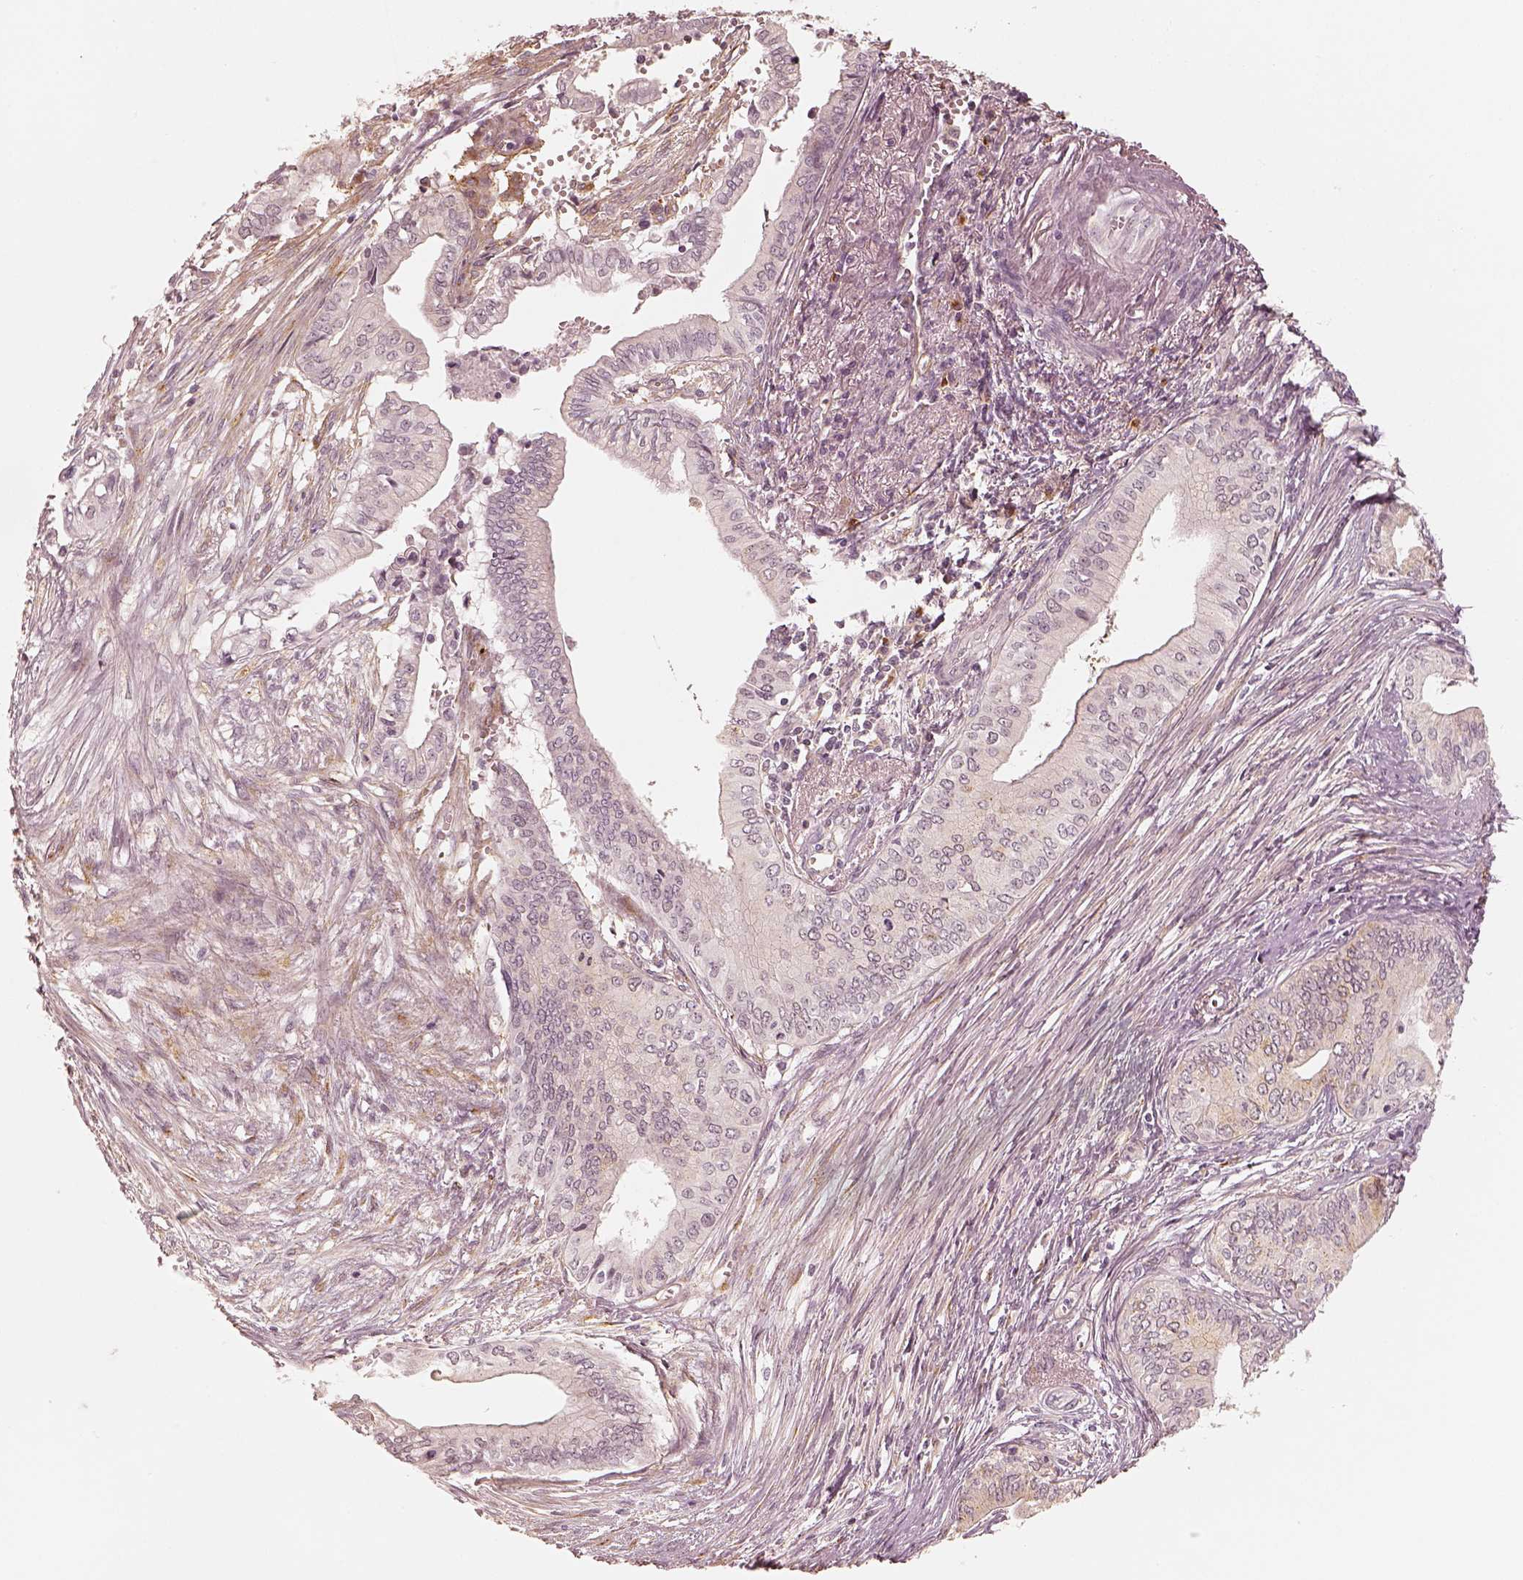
{"staining": {"intensity": "negative", "quantity": "none", "location": "none"}, "tissue": "pancreatic cancer", "cell_type": "Tumor cells", "image_type": "cancer", "snomed": [{"axis": "morphology", "description": "Adenocarcinoma, NOS"}, {"axis": "topography", "description": "Pancreas"}], "caption": "Immunohistochemistry (IHC) of human pancreatic adenocarcinoma displays no expression in tumor cells.", "gene": "GORASP2", "patient": {"sex": "female", "age": 61}}